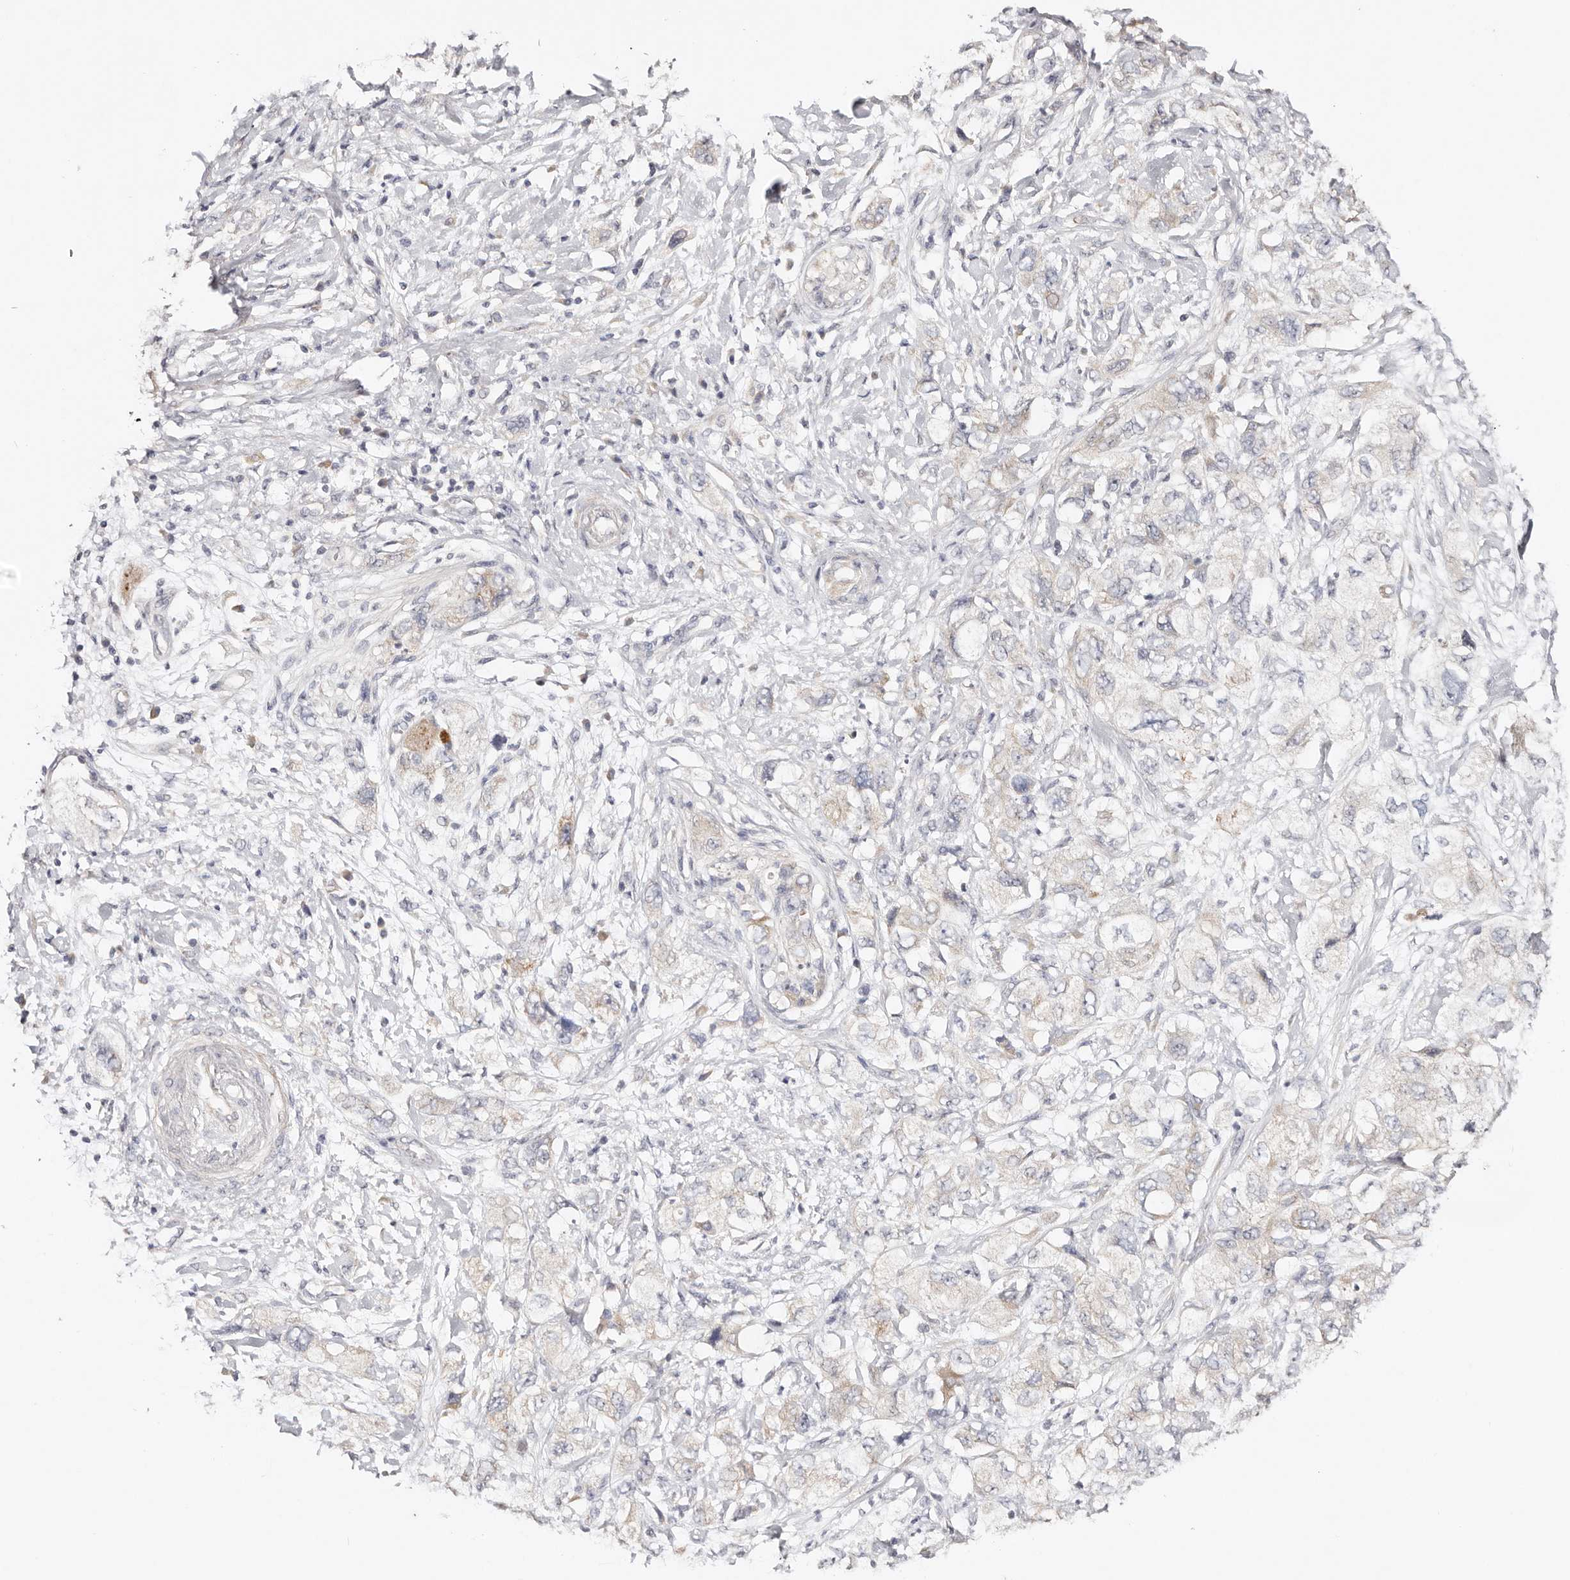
{"staining": {"intensity": "weak", "quantity": "<25%", "location": "cytoplasmic/membranous"}, "tissue": "pancreatic cancer", "cell_type": "Tumor cells", "image_type": "cancer", "snomed": [{"axis": "morphology", "description": "Adenocarcinoma, NOS"}, {"axis": "topography", "description": "Pancreas"}], "caption": "Protein analysis of pancreatic cancer (adenocarcinoma) demonstrates no significant expression in tumor cells. (DAB immunohistochemistry with hematoxylin counter stain).", "gene": "VIPAS39", "patient": {"sex": "female", "age": 73}}